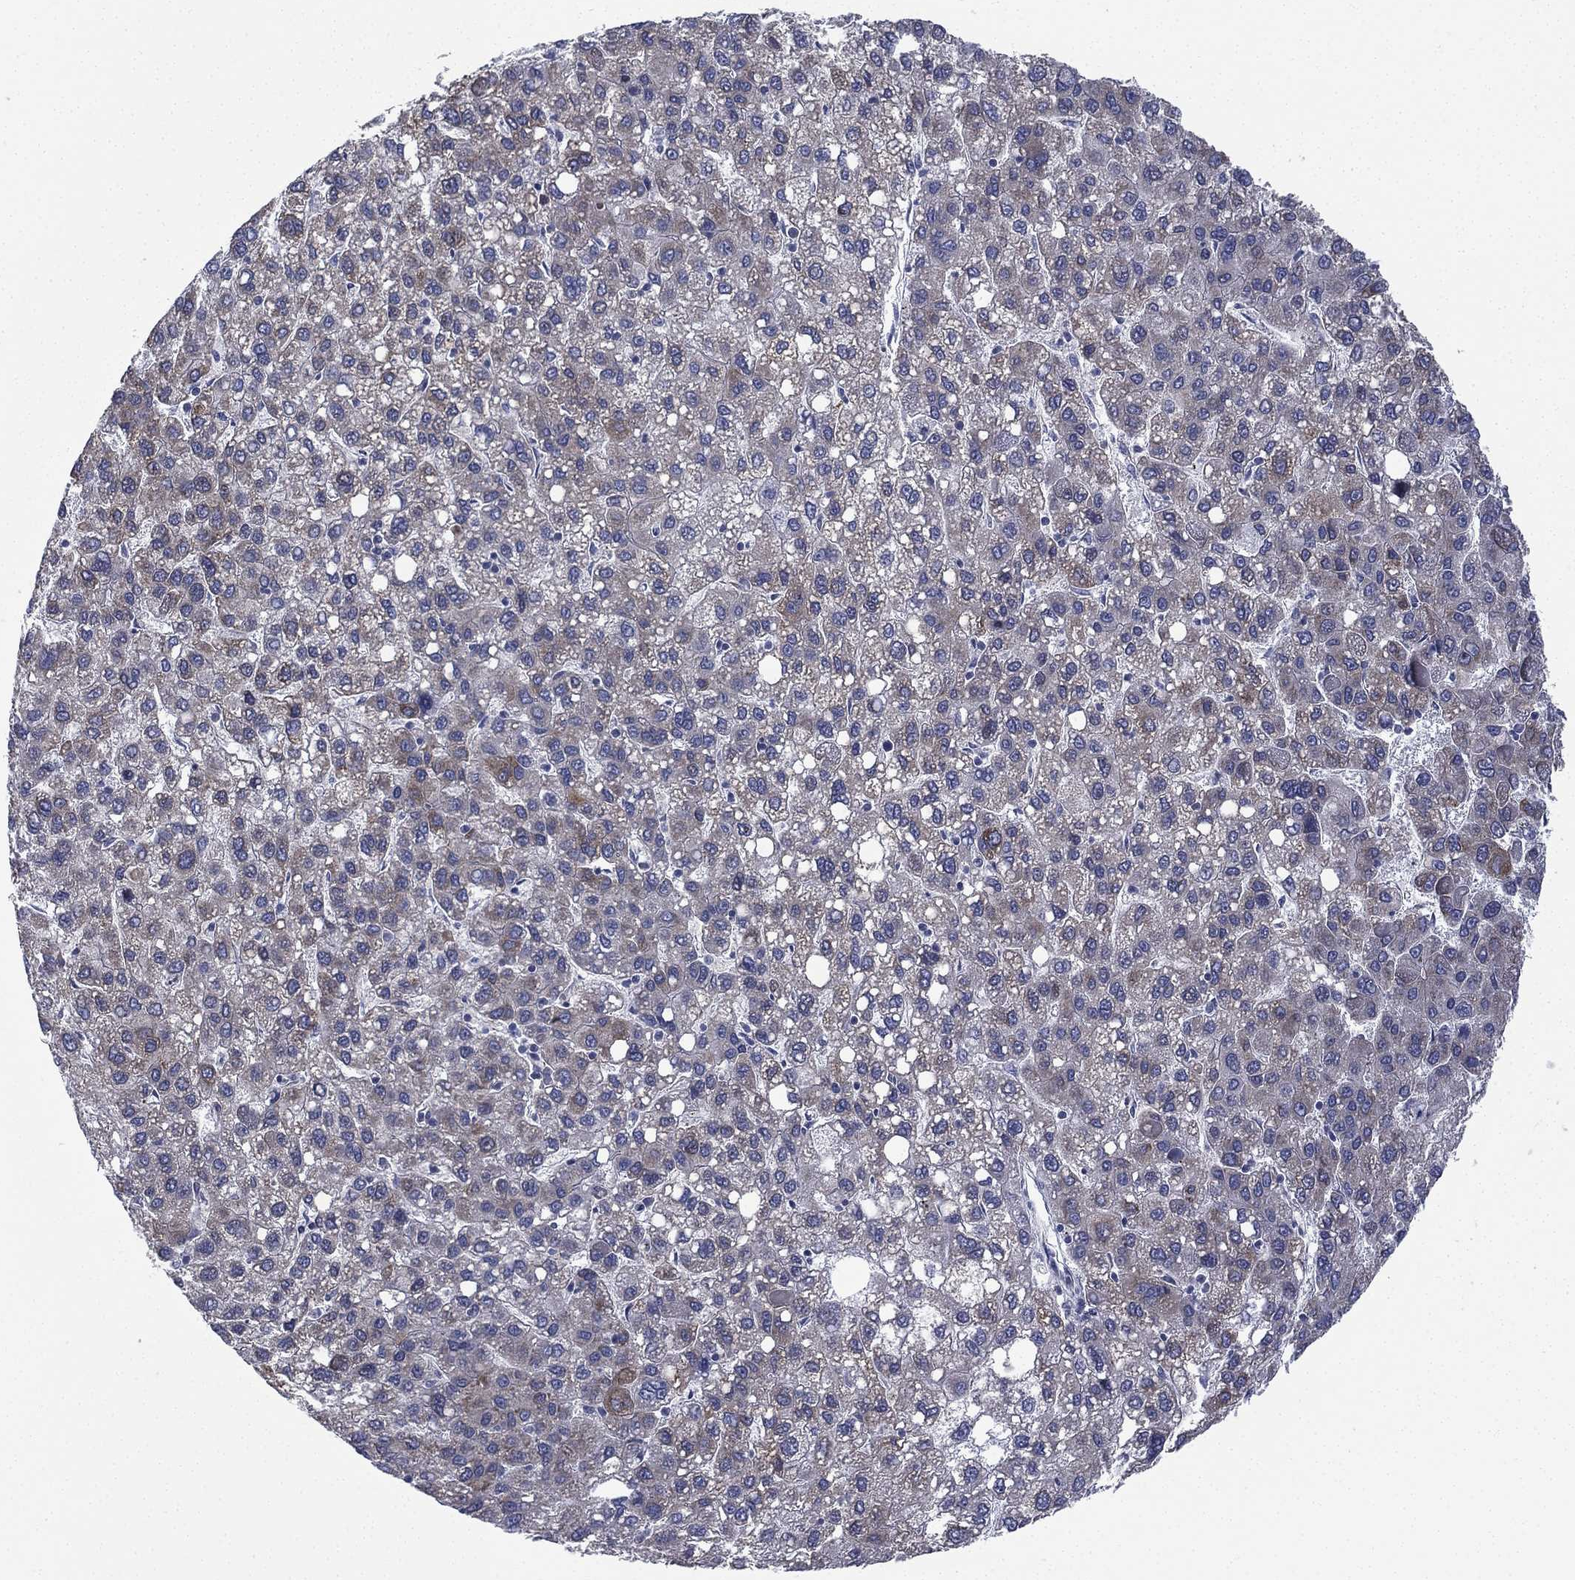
{"staining": {"intensity": "weak", "quantity": "<25%", "location": "cytoplasmic/membranous"}, "tissue": "liver cancer", "cell_type": "Tumor cells", "image_type": "cancer", "snomed": [{"axis": "morphology", "description": "Carcinoma, Hepatocellular, NOS"}, {"axis": "topography", "description": "Liver"}], "caption": "DAB immunohistochemical staining of human liver cancer (hepatocellular carcinoma) exhibits no significant expression in tumor cells. The staining was performed using DAB to visualize the protein expression in brown, while the nuclei were stained in blue with hematoxylin (Magnification: 20x).", "gene": "FARSA", "patient": {"sex": "female", "age": 82}}